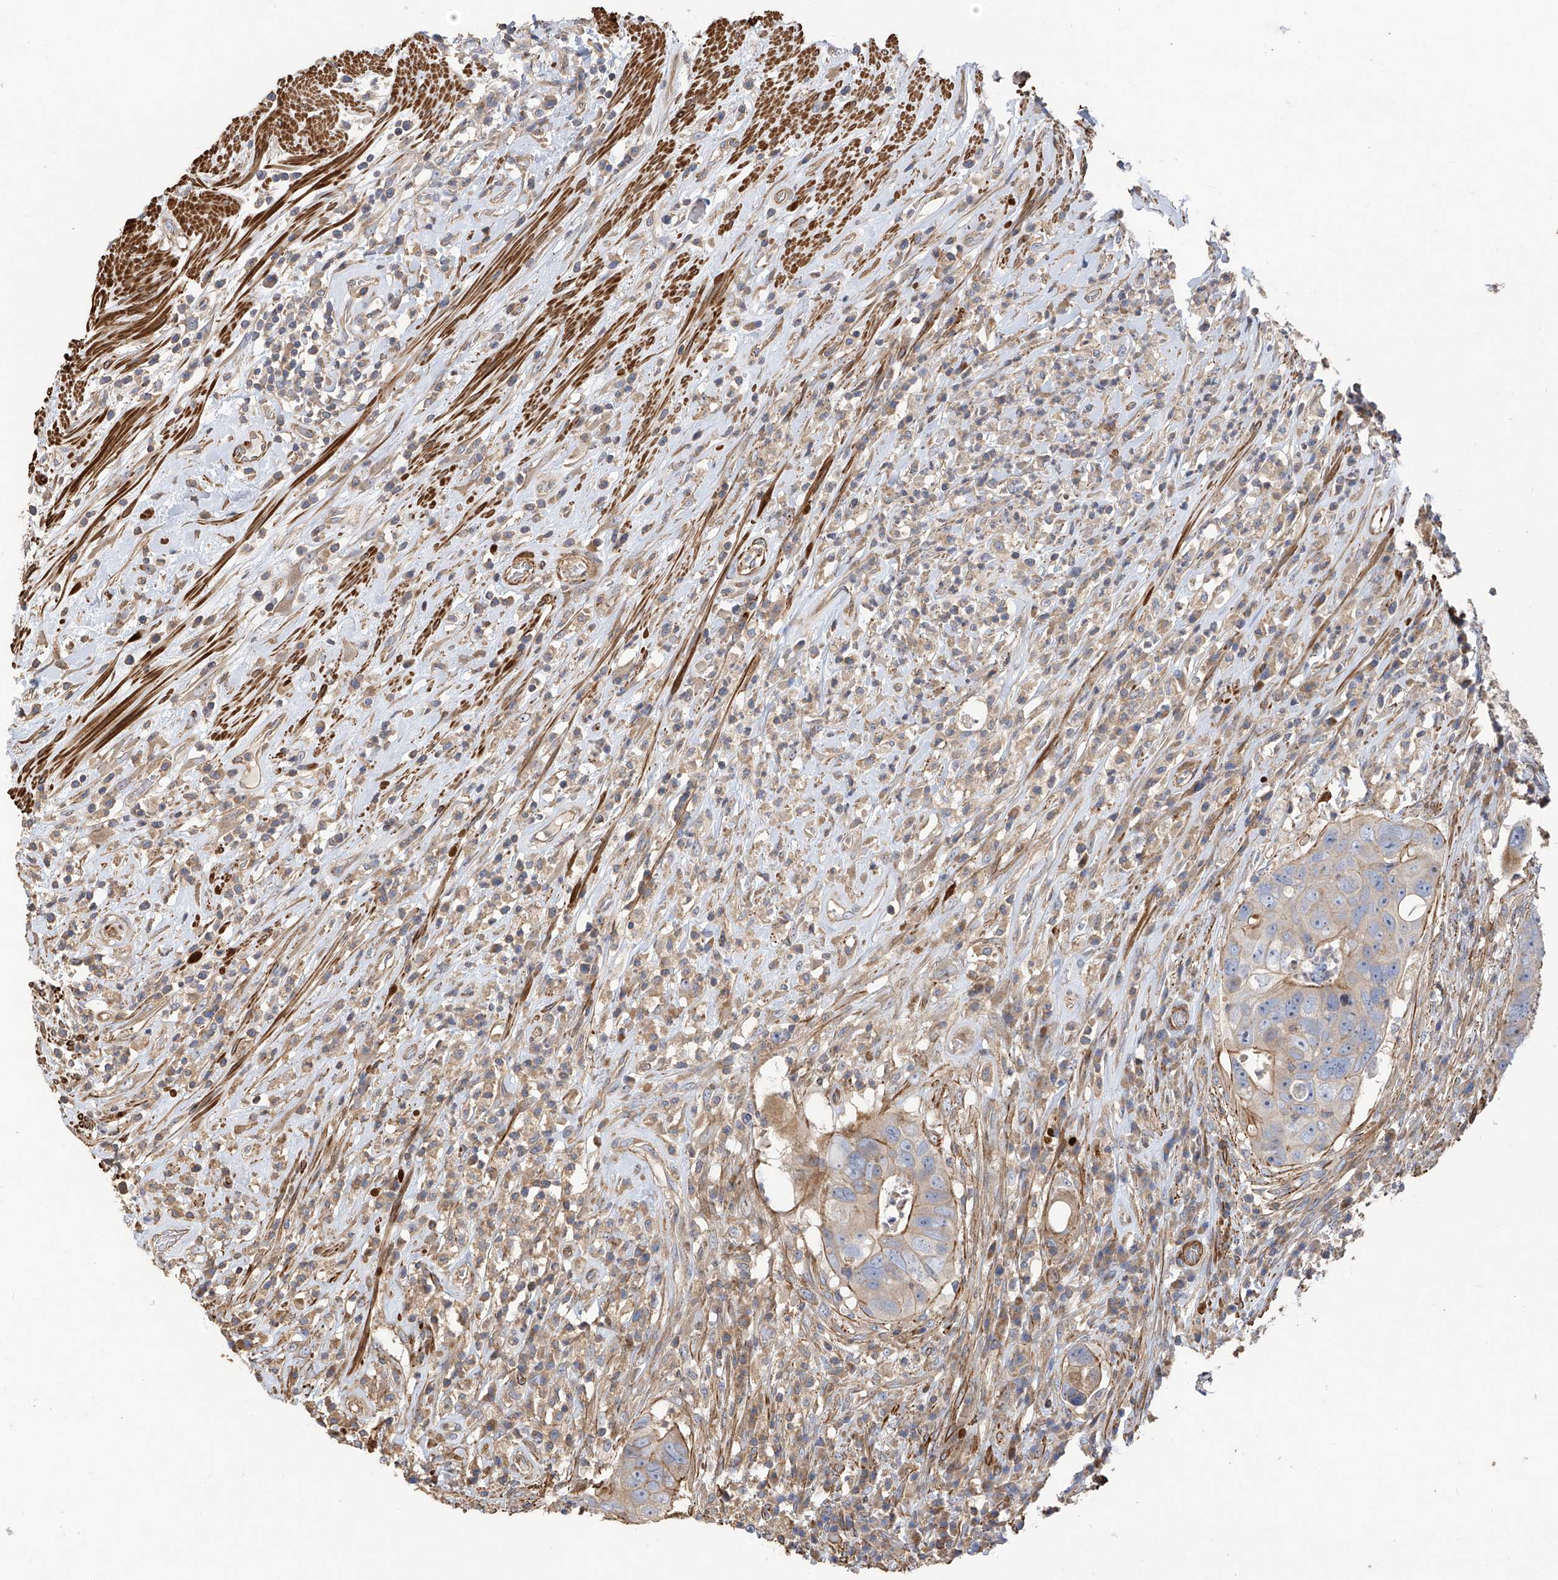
{"staining": {"intensity": "moderate", "quantity": "25%-75%", "location": "cytoplasmic/membranous"}, "tissue": "colorectal cancer", "cell_type": "Tumor cells", "image_type": "cancer", "snomed": [{"axis": "morphology", "description": "Adenocarcinoma, NOS"}, {"axis": "topography", "description": "Rectum"}], "caption": "Colorectal cancer (adenocarcinoma) stained with a protein marker shows moderate staining in tumor cells.", "gene": "SLC43A3", "patient": {"sex": "male", "age": 59}}